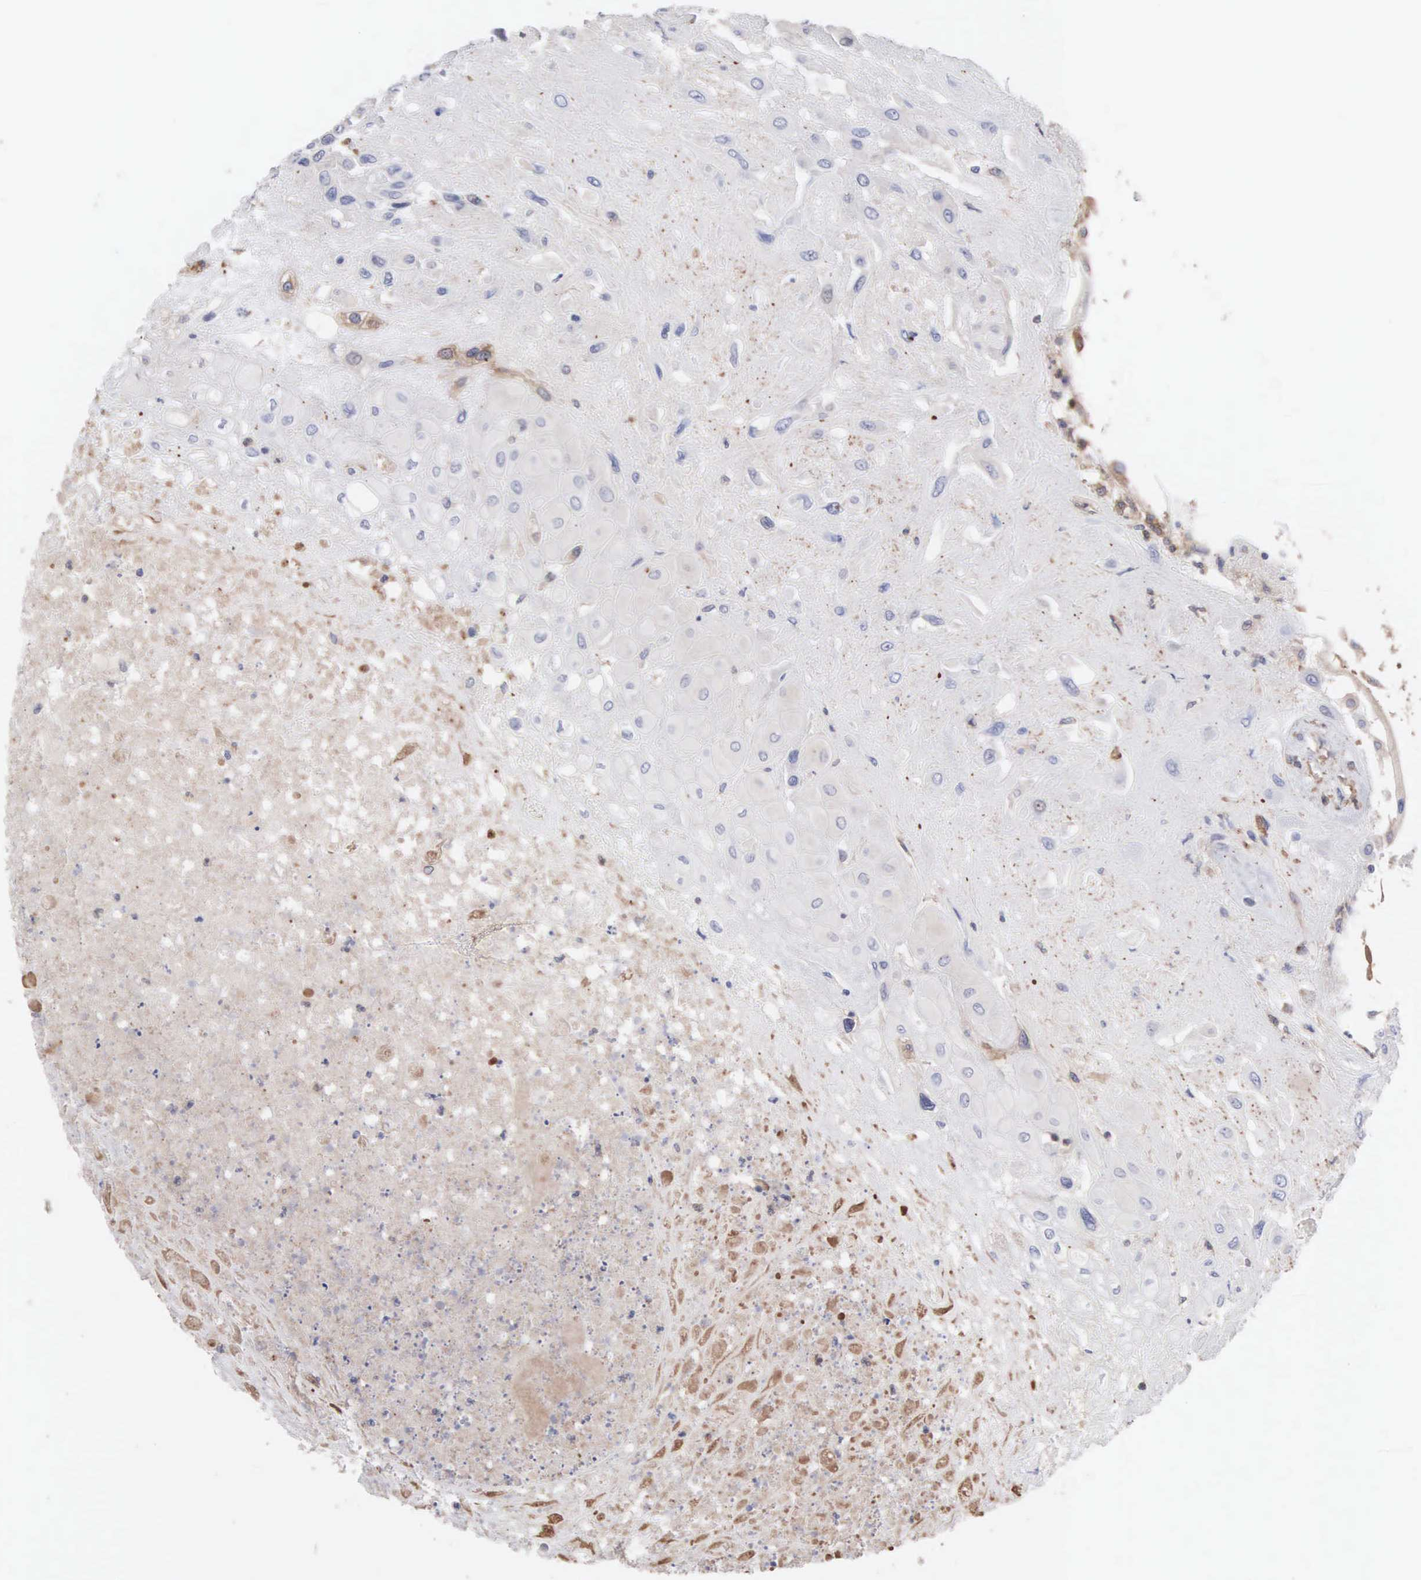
{"staining": {"intensity": "weak", "quantity": ">75%", "location": "cytoplasmic/membranous"}, "tissue": "placenta", "cell_type": "Decidual cells", "image_type": "normal", "snomed": [{"axis": "morphology", "description": "Normal tissue, NOS"}, {"axis": "topography", "description": "Placenta"}], "caption": "Brown immunohistochemical staining in unremarkable placenta shows weak cytoplasmic/membranous staining in about >75% of decidual cells.", "gene": "MTHFD1", "patient": {"sex": "female", "age": 31}}